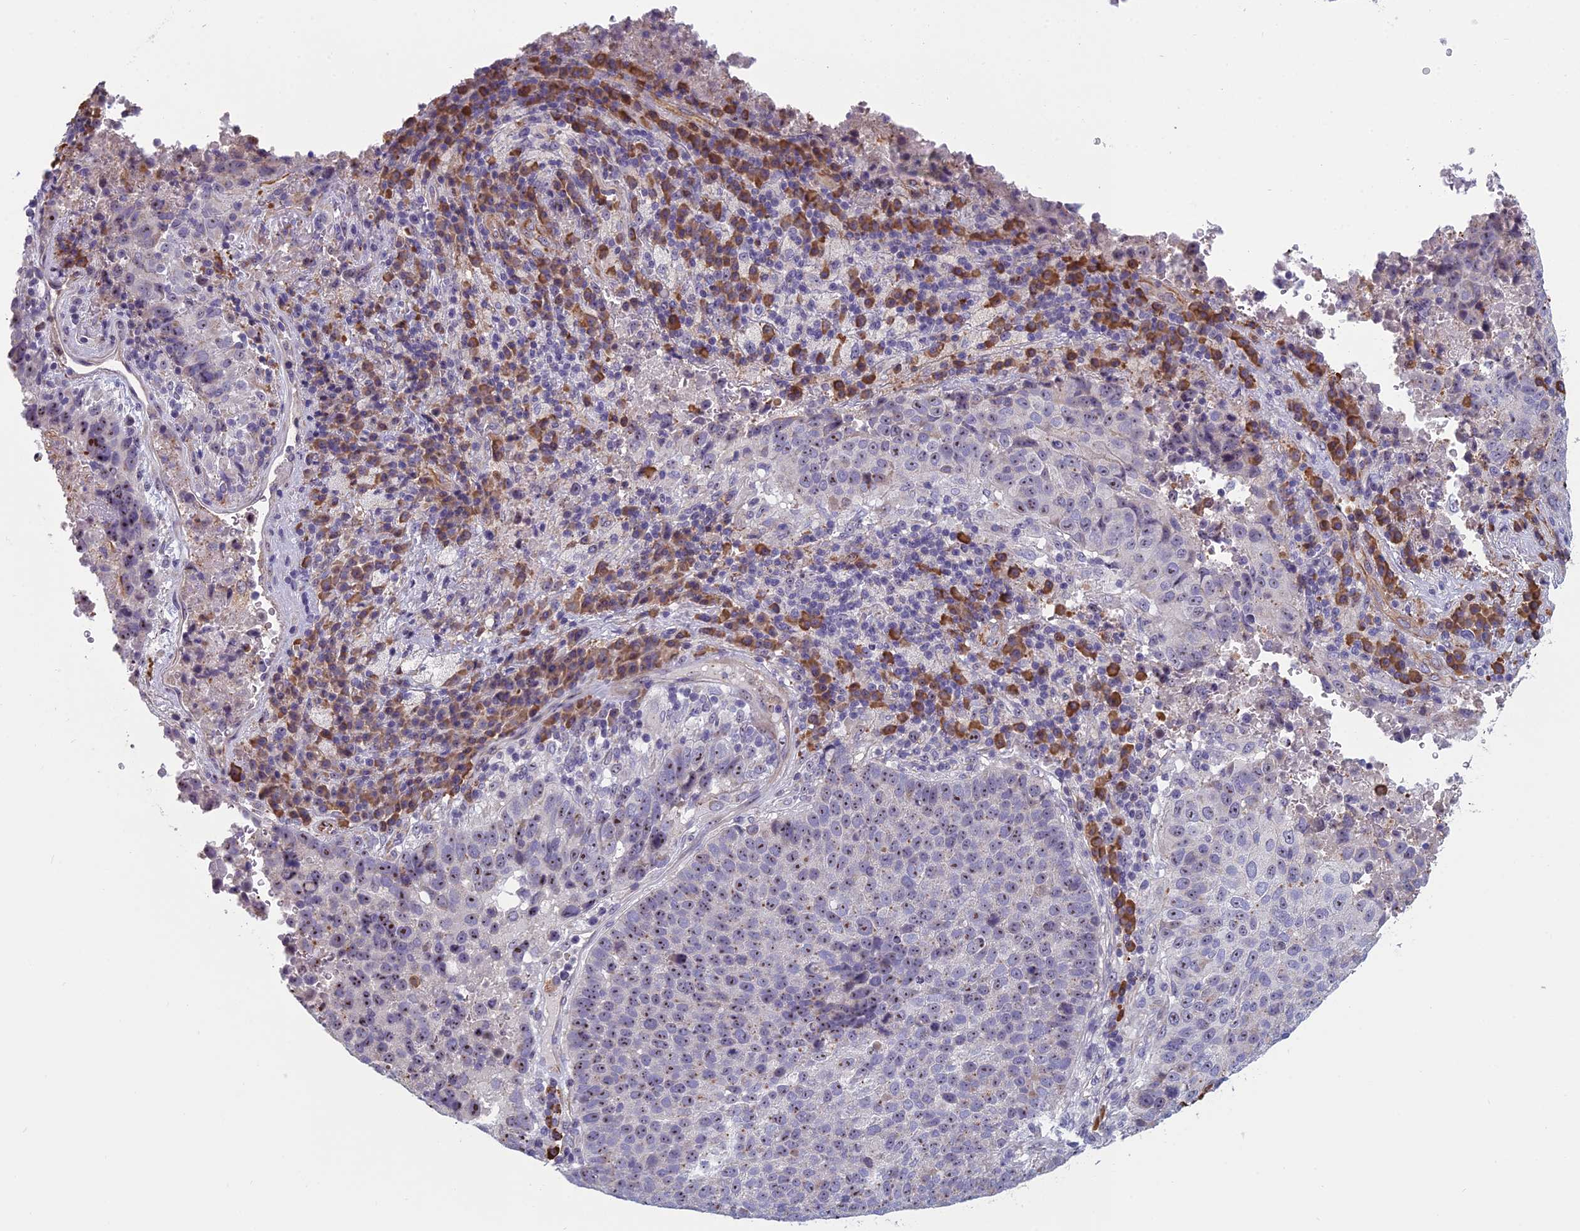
{"staining": {"intensity": "moderate", "quantity": ">75%", "location": "nuclear"}, "tissue": "lung cancer", "cell_type": "Tumor cells", "image_type": "cancer", "snomed": [{"axis": "morphology", "description": "Squamous cell carcinoma, NOS"}, {"axis": "topography", "description": "Lung"}], "caption": "The micrograph shows a brown stain indicating the presence of a protein in the nuclear of tumor cells in lung squamous cell carcinoma. (DAB (3,3'-diaminobenzidine) IHC, brown staining for protein, blue staining for nuclei).", "gene": "NOC2L", "patient": {"sex": "male", "age": 73}}